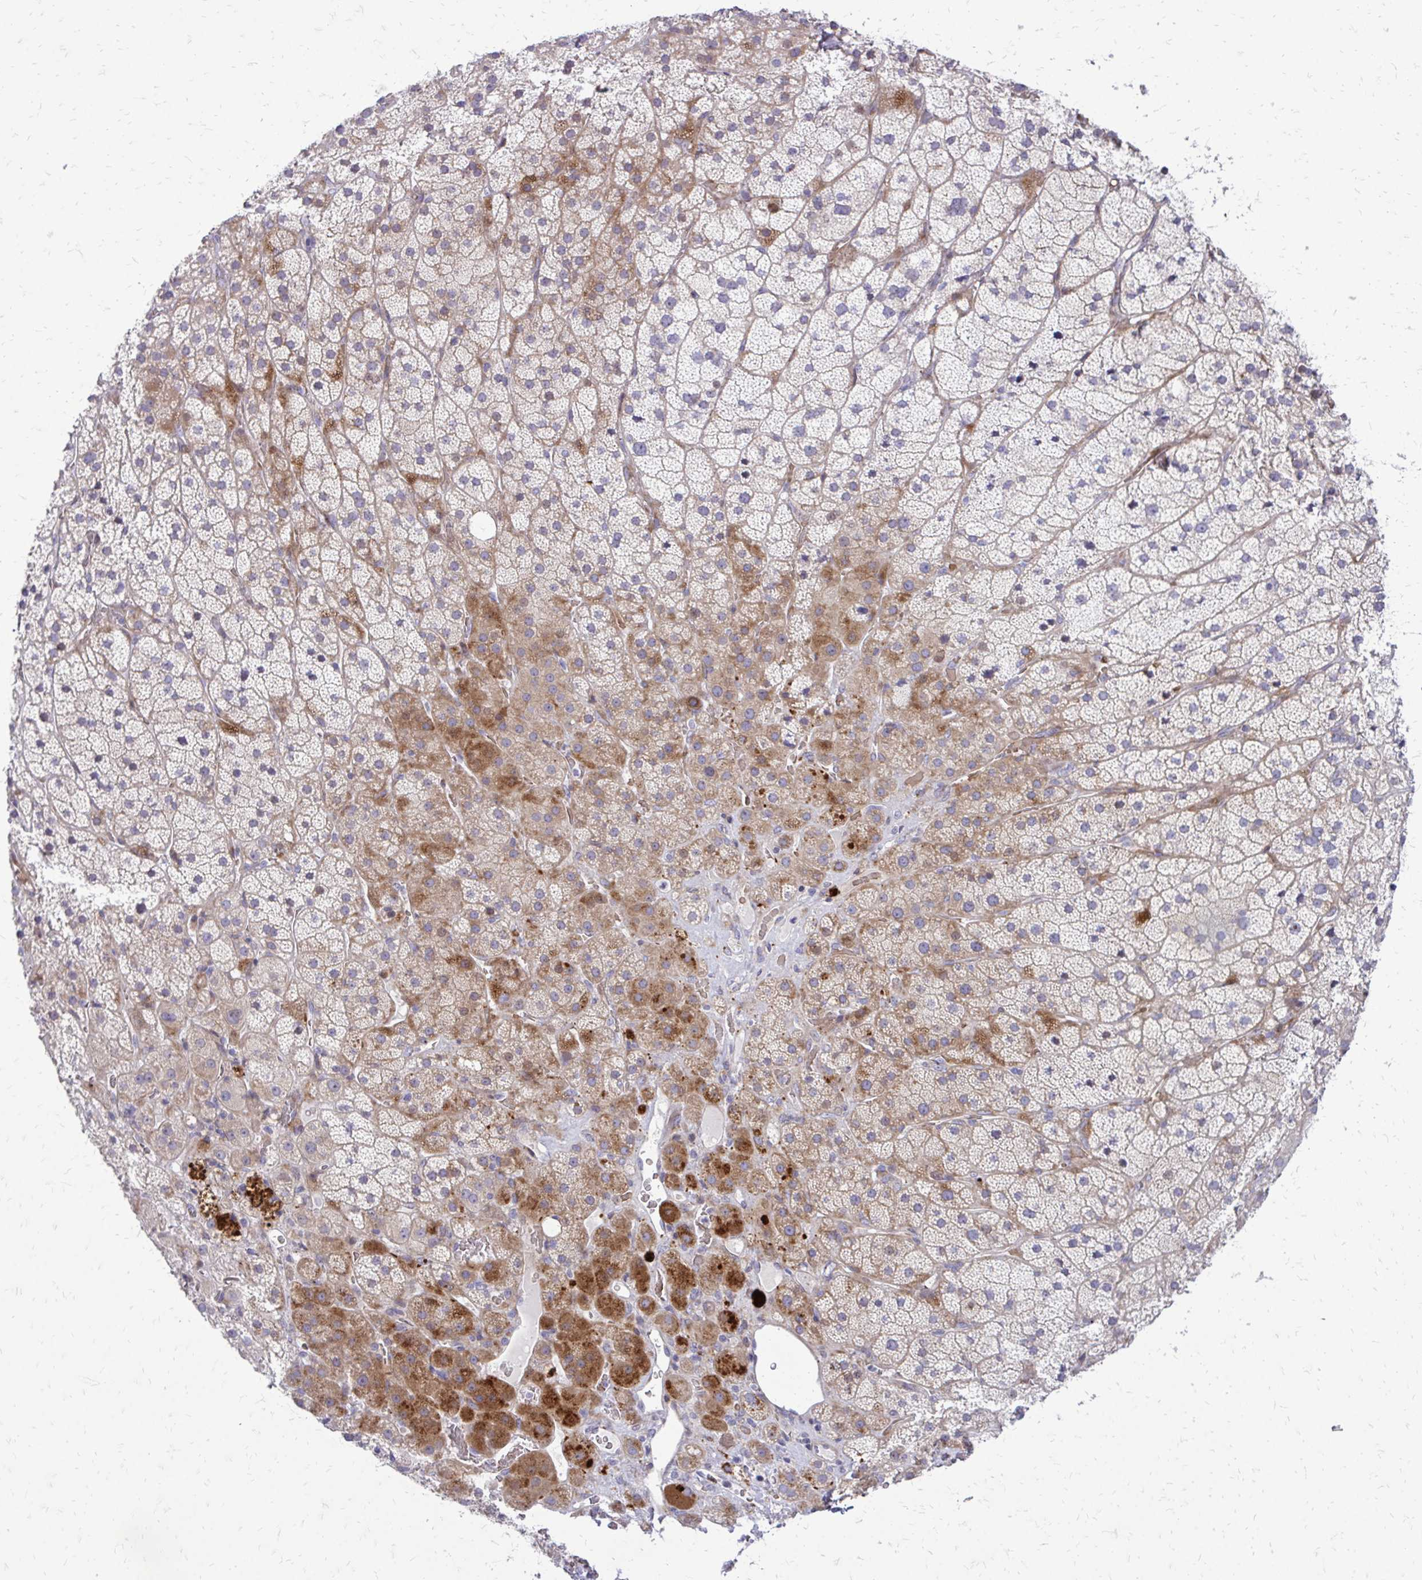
{"staining": {"intensity": "strong", "quantity": "25%-75%", "location": "cytoplasmic/membranous"}, "tissue": "adrenal gland", "cell_type": "Glandular cells", "image_type": "normal", "snomed": [{"axis": "morphology", "description": "Normal tissue, NOS"}, {"axis": "topography", "description": "Adrenal gland"}], "caption": "Immunohistochemistry (IHC) histopathology image of unremarkable human adrenal gland stained for a protein (brown), which demonstrates high levels of strong cytoplasmic/membranous staining in about 25%-75% of glandular cells.", "gene": "FUNDC2", "patient": {"sex": "male", "age": 57}}